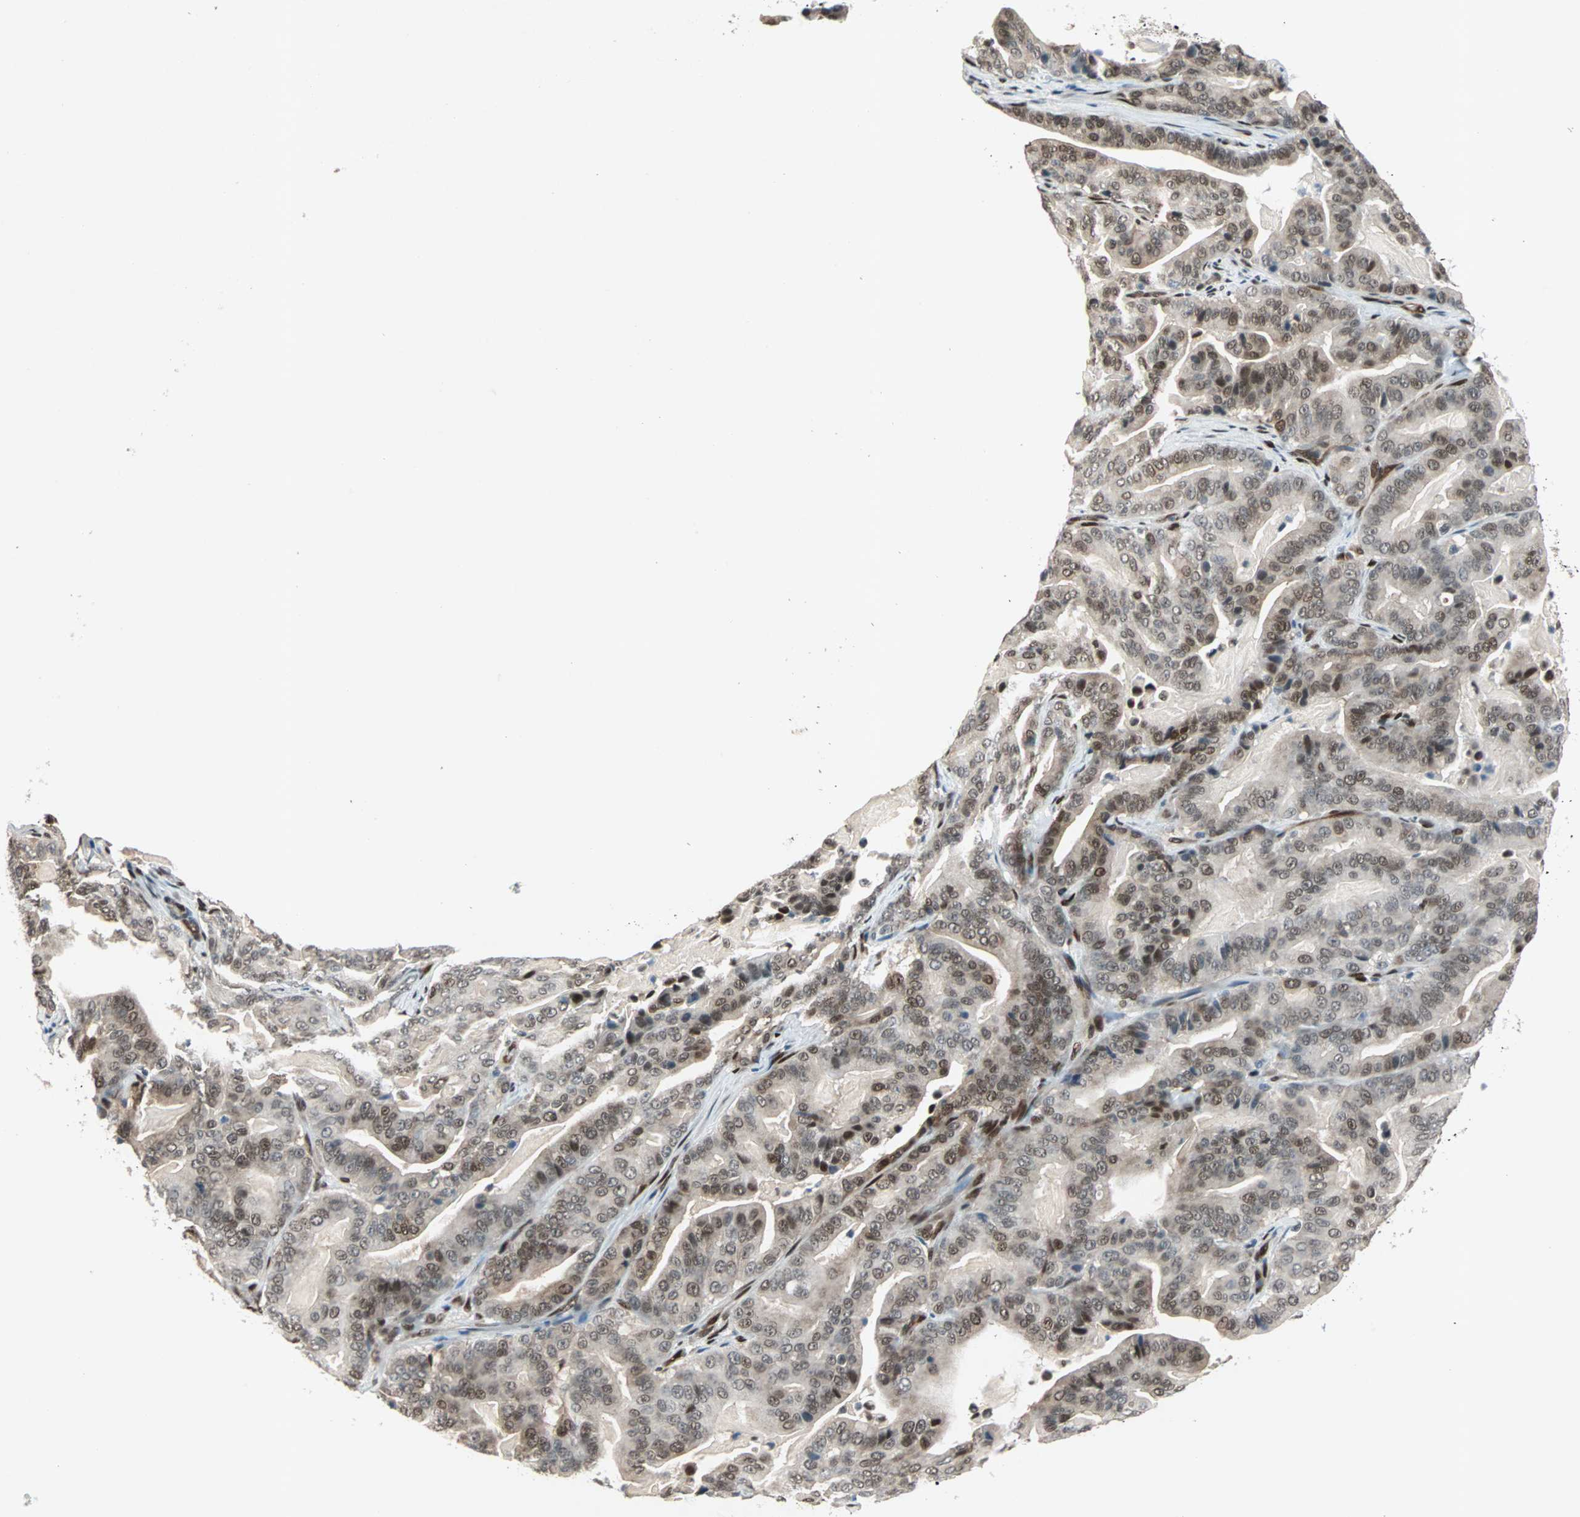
{"staining": {"intensity": "moderate", "quantity": ">75%", "location": "nuclear"}, "tissue": "pancreatic cancer", "cell_type": "Tumor cells", "image_type": "cancer", "snomed": [{"axis": "morphology", "description": "Adenocarcinoma, NOS"}, {"axis": "topography", "description": "Pancreas"}], "caption": "This image reveals immunohistochemistry staining of human pancreatic cancer, with medium moderate nuclear expression in about >75% of tumor cells.", "gene": "WWTR1", "patient": {"sex": "male", "age": 63}}